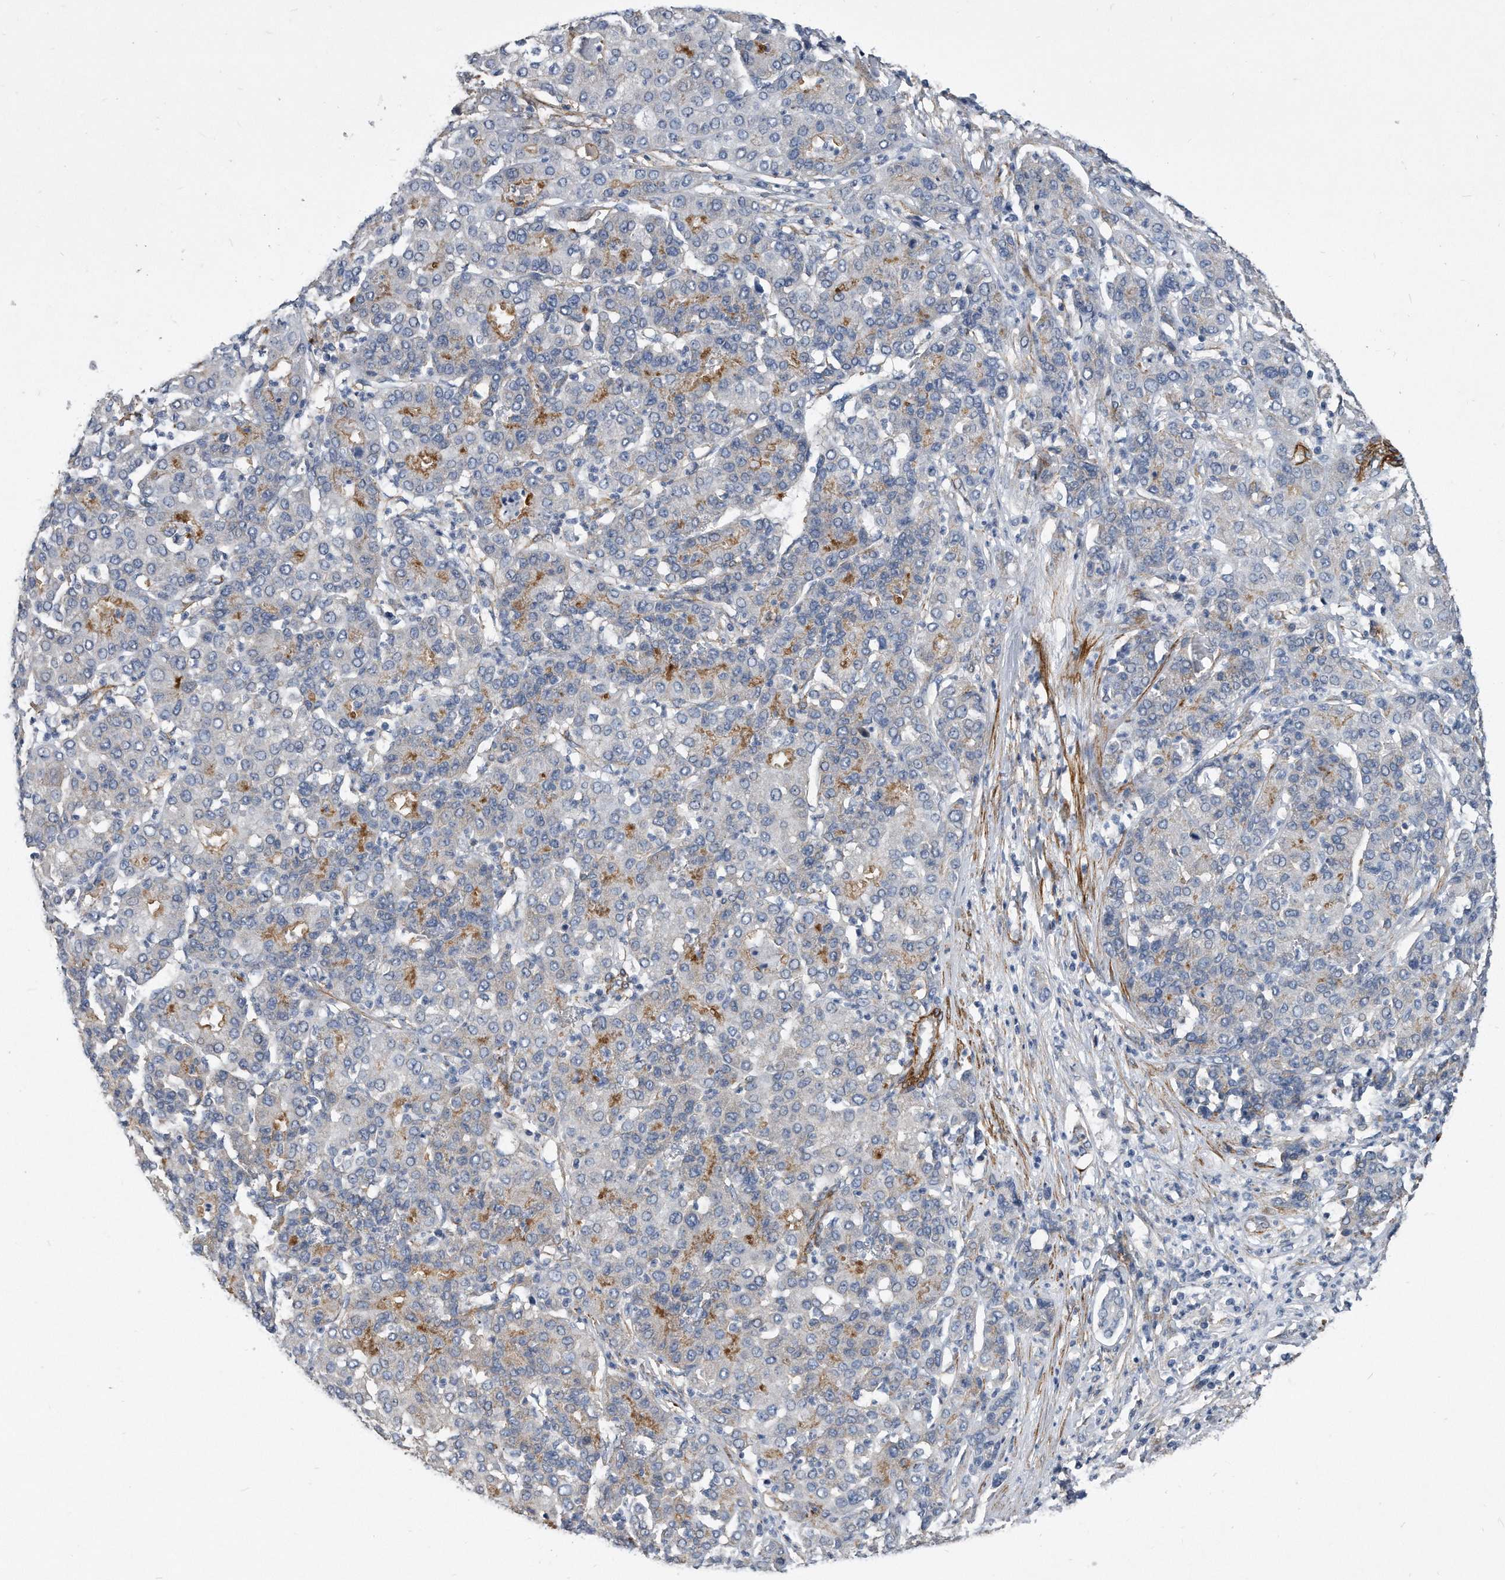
{"staining": {"intensity": "negative", "quantity": "none", "location": "none"}, "tissue": "liver cancer", "cell_type": "Tumor cells", "image_type": "cancer", "snomed": [{"axis": "morphology", "description": "Carcinoma, Hepatocellular, NOS"}, {"axis": "topography", "description": "Liver"}], "caption": "Immunohistochemistry photomicrograph of liver cancer (hepatocellular carcinoma) stained for a protein (brown), which demonstrates no positivity in tumor cells.", "gene": "EIF2B4", "patient": {"sex": "male", "age": 65}}